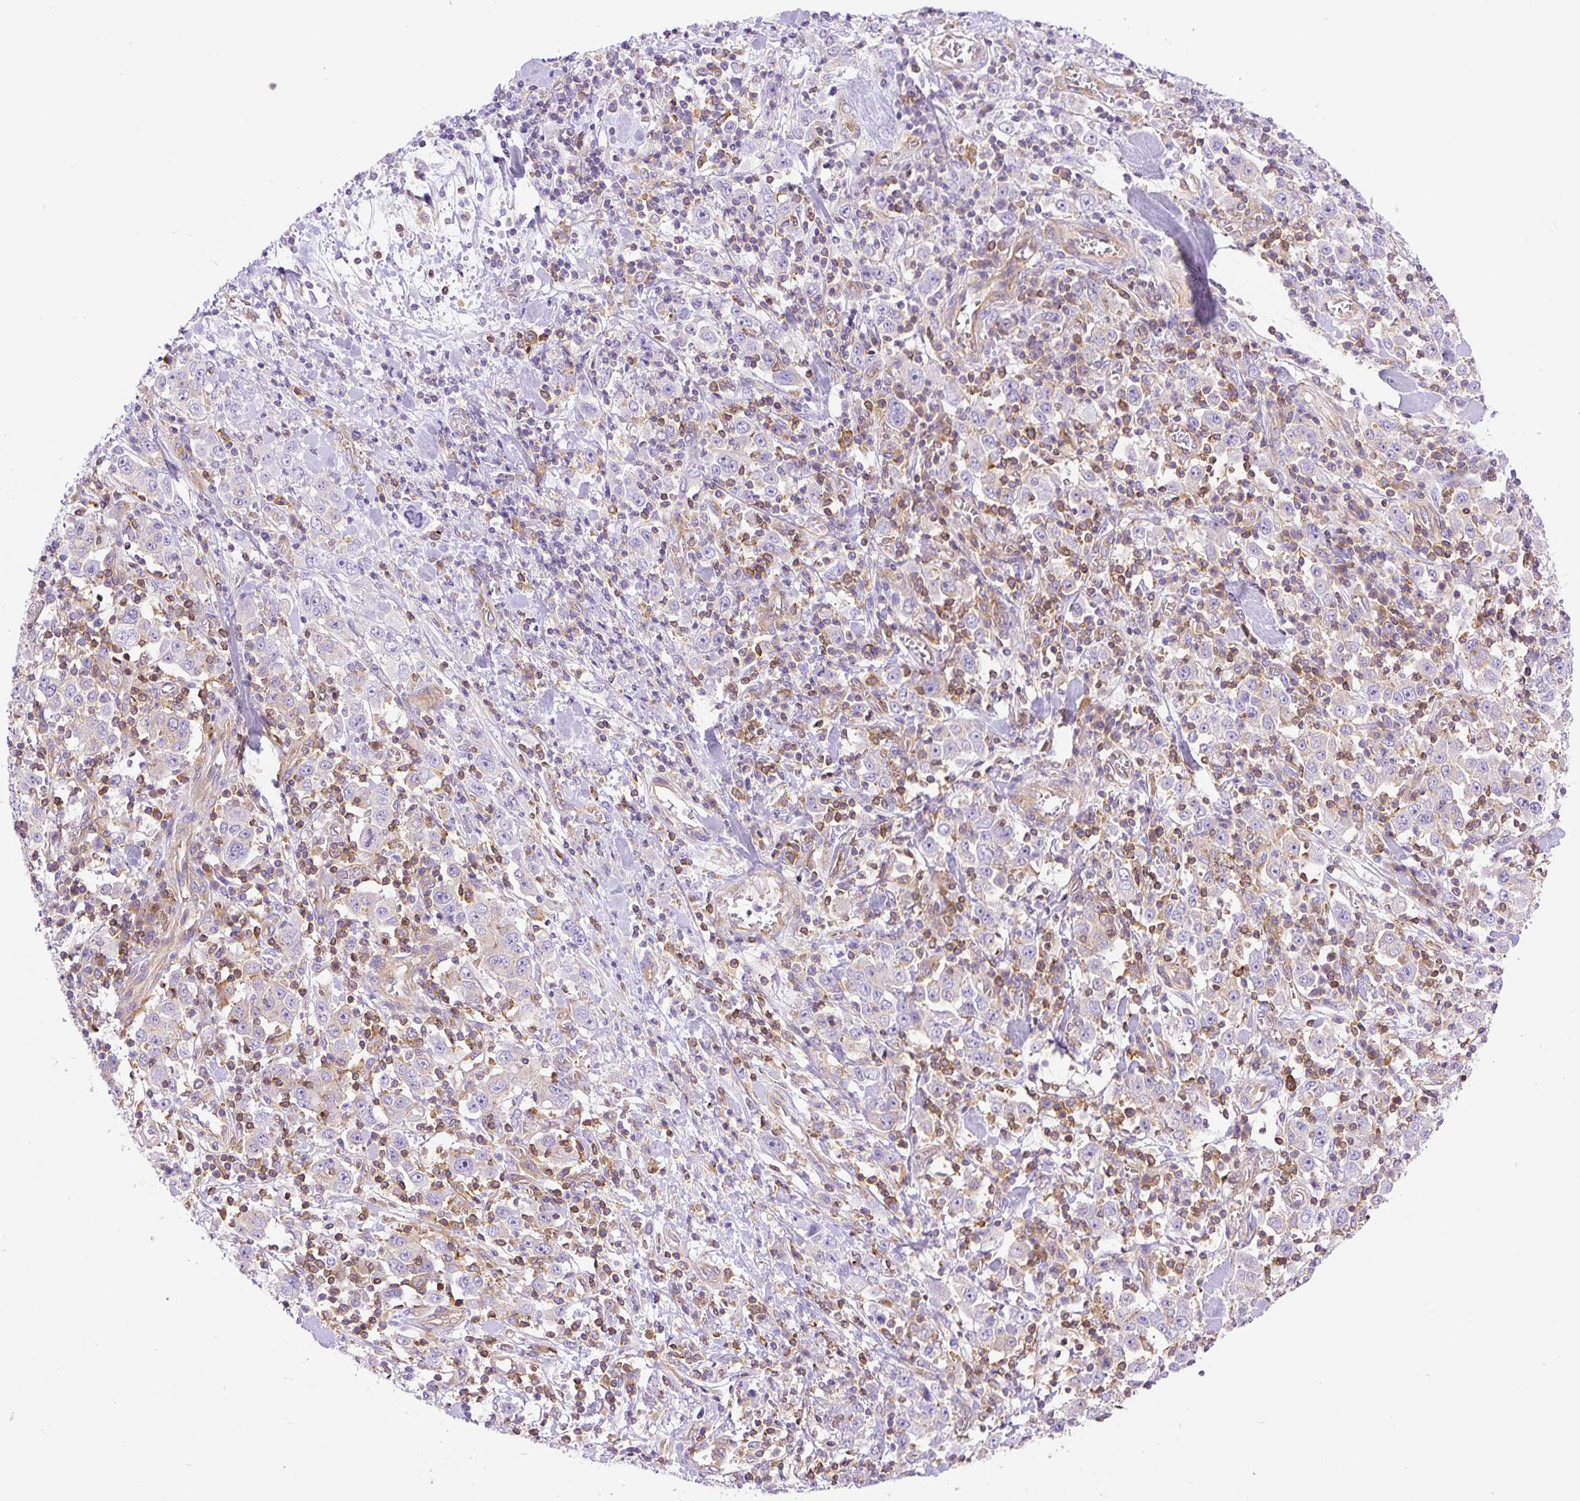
{"staining": {"intensity": "moderate", "quantity": "<25%", "location": "cytoplasmic/membranous"}, "tissue": "stomach cancer", "cell_type": "Tumor cells", "image_type": "cancer", "snomed": [{"axis": "morphology", "description": "Normal tissue, NOS"}, {"axis": "morphology", "description": "Adenocarcinoma, NOS"}, {"axis": "topography", "description": "Stomach, upper"}, {"axis": "topography", "description": "Stomach"}], "caption": "Stomach cancer stained for a protein exhibits moderate cytoplasmic/membranous positivity in tumor cells.", "gene": "DNM2", "patient": {"sex": "male", "age": 59}}